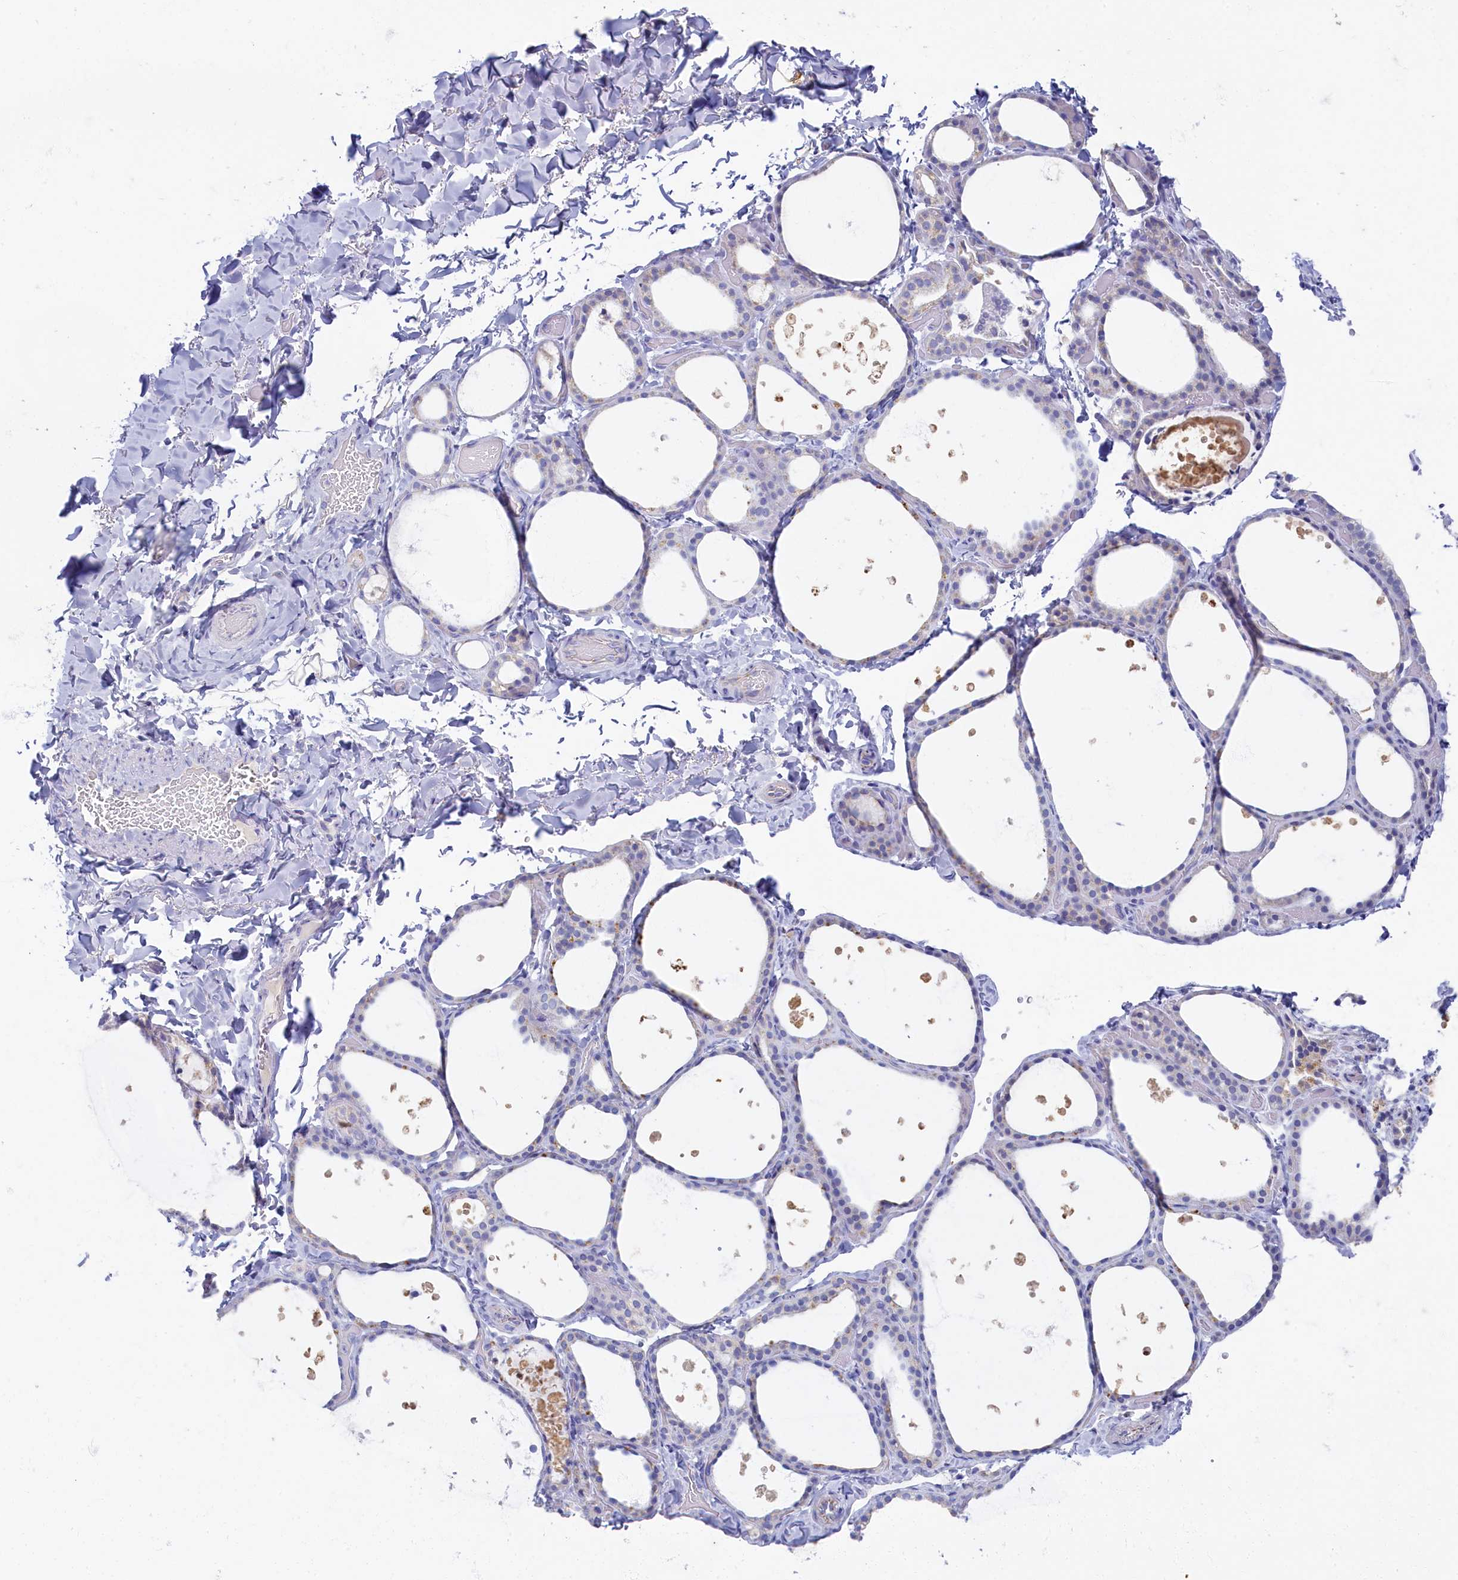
{"staining": {"intensity": "negative", "quantity": "none", "location": "none"}, "tissue": "thyroid gland", "cell_type": "Glandular cells", "image_type": "normal", "snomed": [{"axis": "morphology", "description": "Normal tissue, NOS"}, {"axis": "topography", "description": "Thyroid gland"}], "caption": "IHC micrograph of benign thyroid gland: thyroid gland stained with DAB shows no significant protein expression in glandular cells.", "gene": "OCIAD2", "patient": {"sex": "female", "age": 44}}